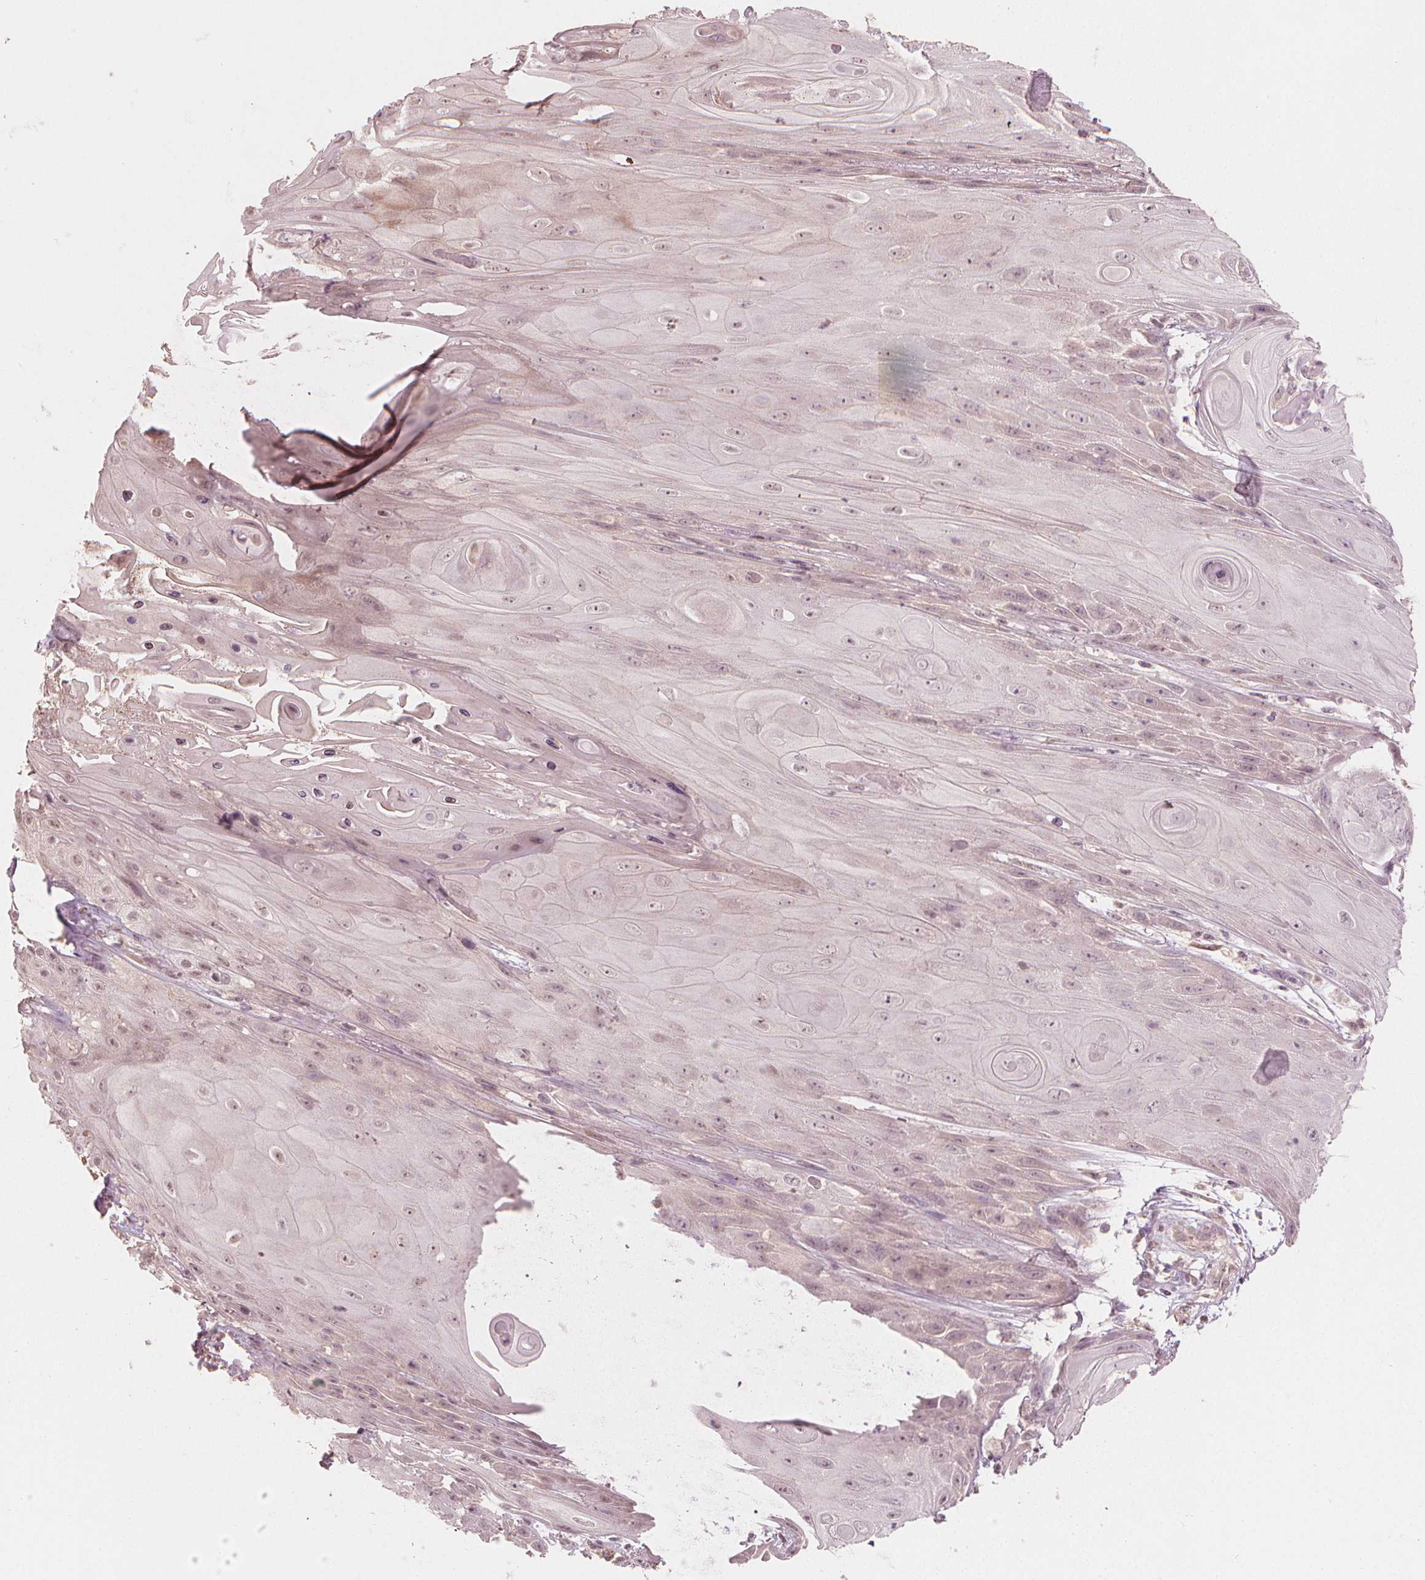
{"staining": {"intensity": "negative", "quantity": "none", "location": "none"}, "tissue": "skin cancer", "cell_type": "Tumor cells", "image_type": "cancer", "snomed": [{"axis": "morphology", "description": "Squamous cell carcinoma, NOS"}, {"axis": "topography", "description": "Skin"}], "caption": "DAB immunohistochemical staining of skin cancer demonstrates no significant positivity in tumor cells.", "gene": "CLBA1", "patient": {"sex": "male", "age": 62}}